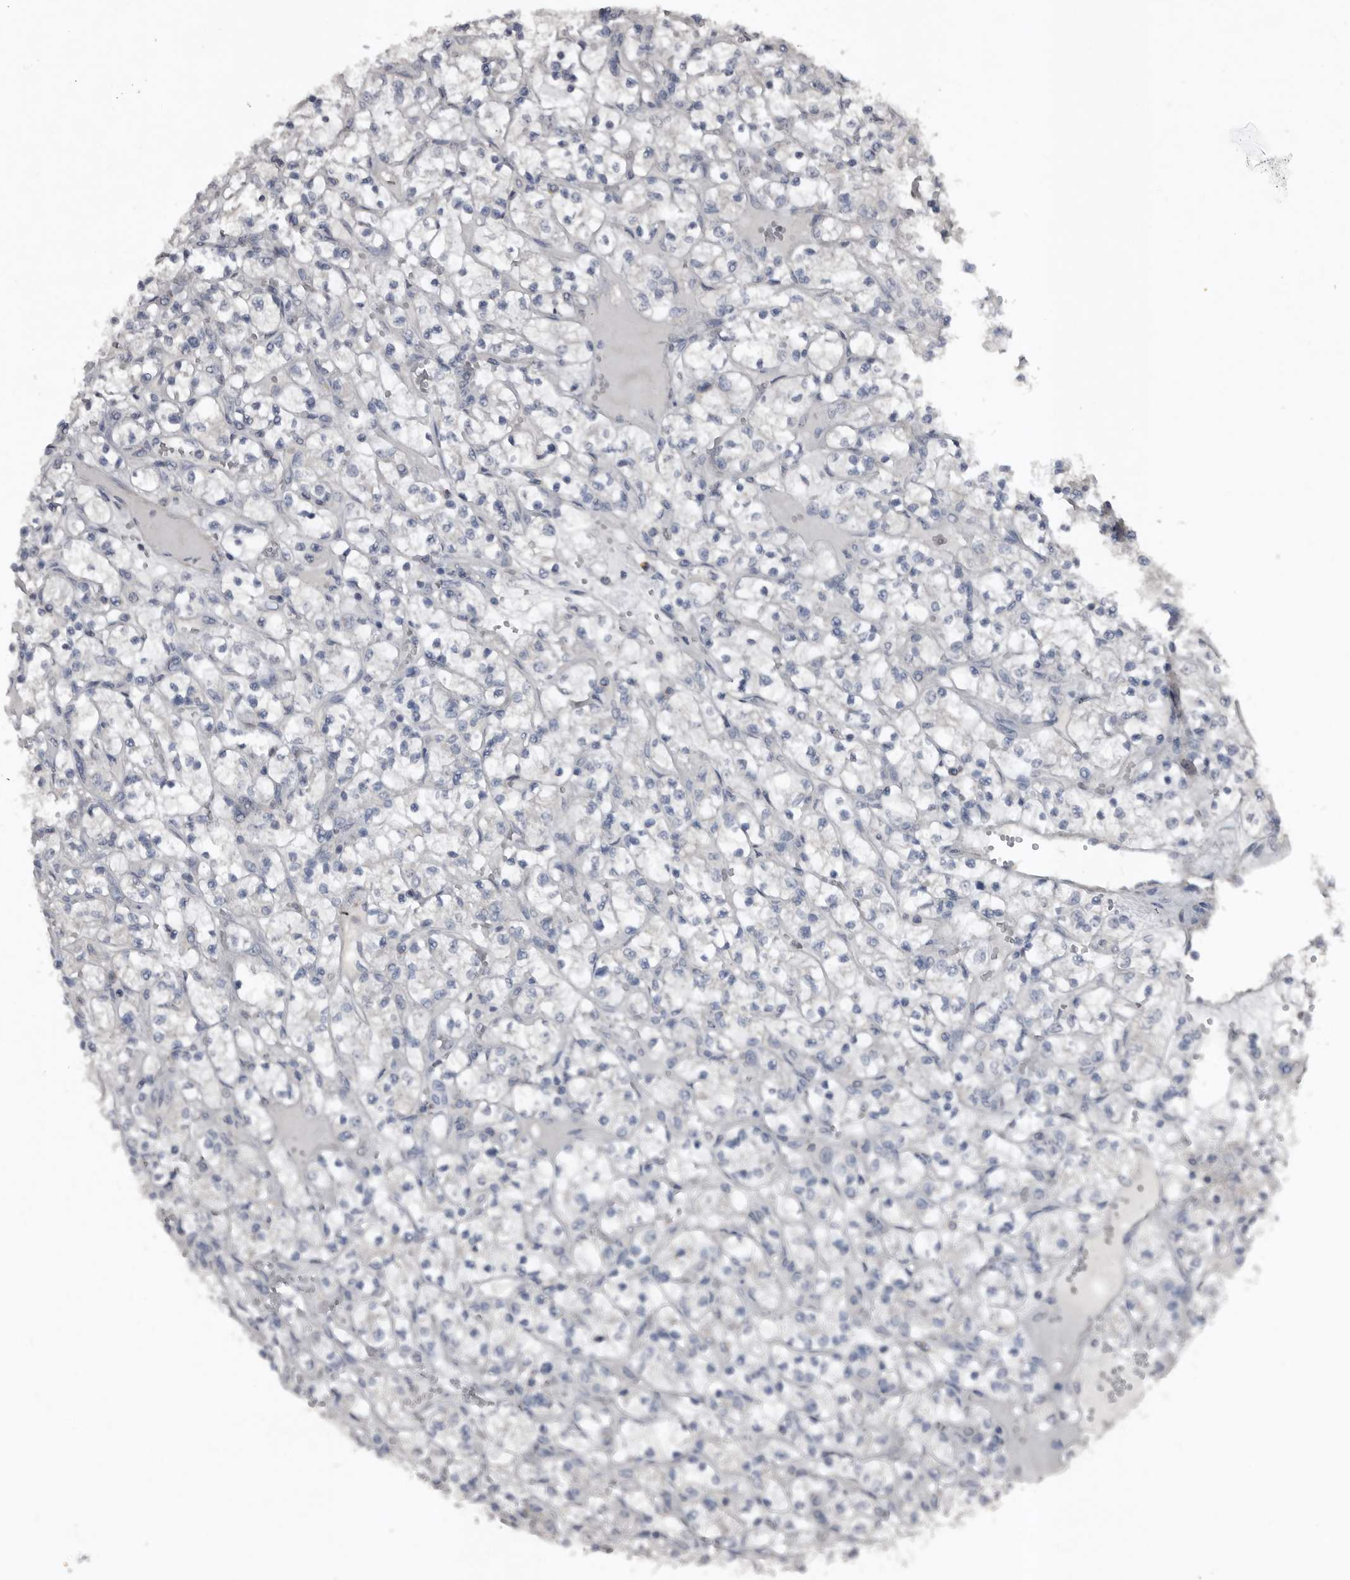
{"staining": {"intensity": "negative", "quantity": "none", "location": "none"}, "tissue": "renal cancer", "cell_type": "Tumor cells", "image_type": "cancer", "snomed": [{"axis": "morphology", "description": "Adenocarcinoma, NOS"}, {"axis": "topography", "description": "Kidney"}], "caption": "The immunohistochemistry (IHC) histopathology image has no significant positivity in tumor cells of adenocarcinoma (renal) tissue.", "gene": "GREB1", "patient": {"sex": "female", "age": 69}}